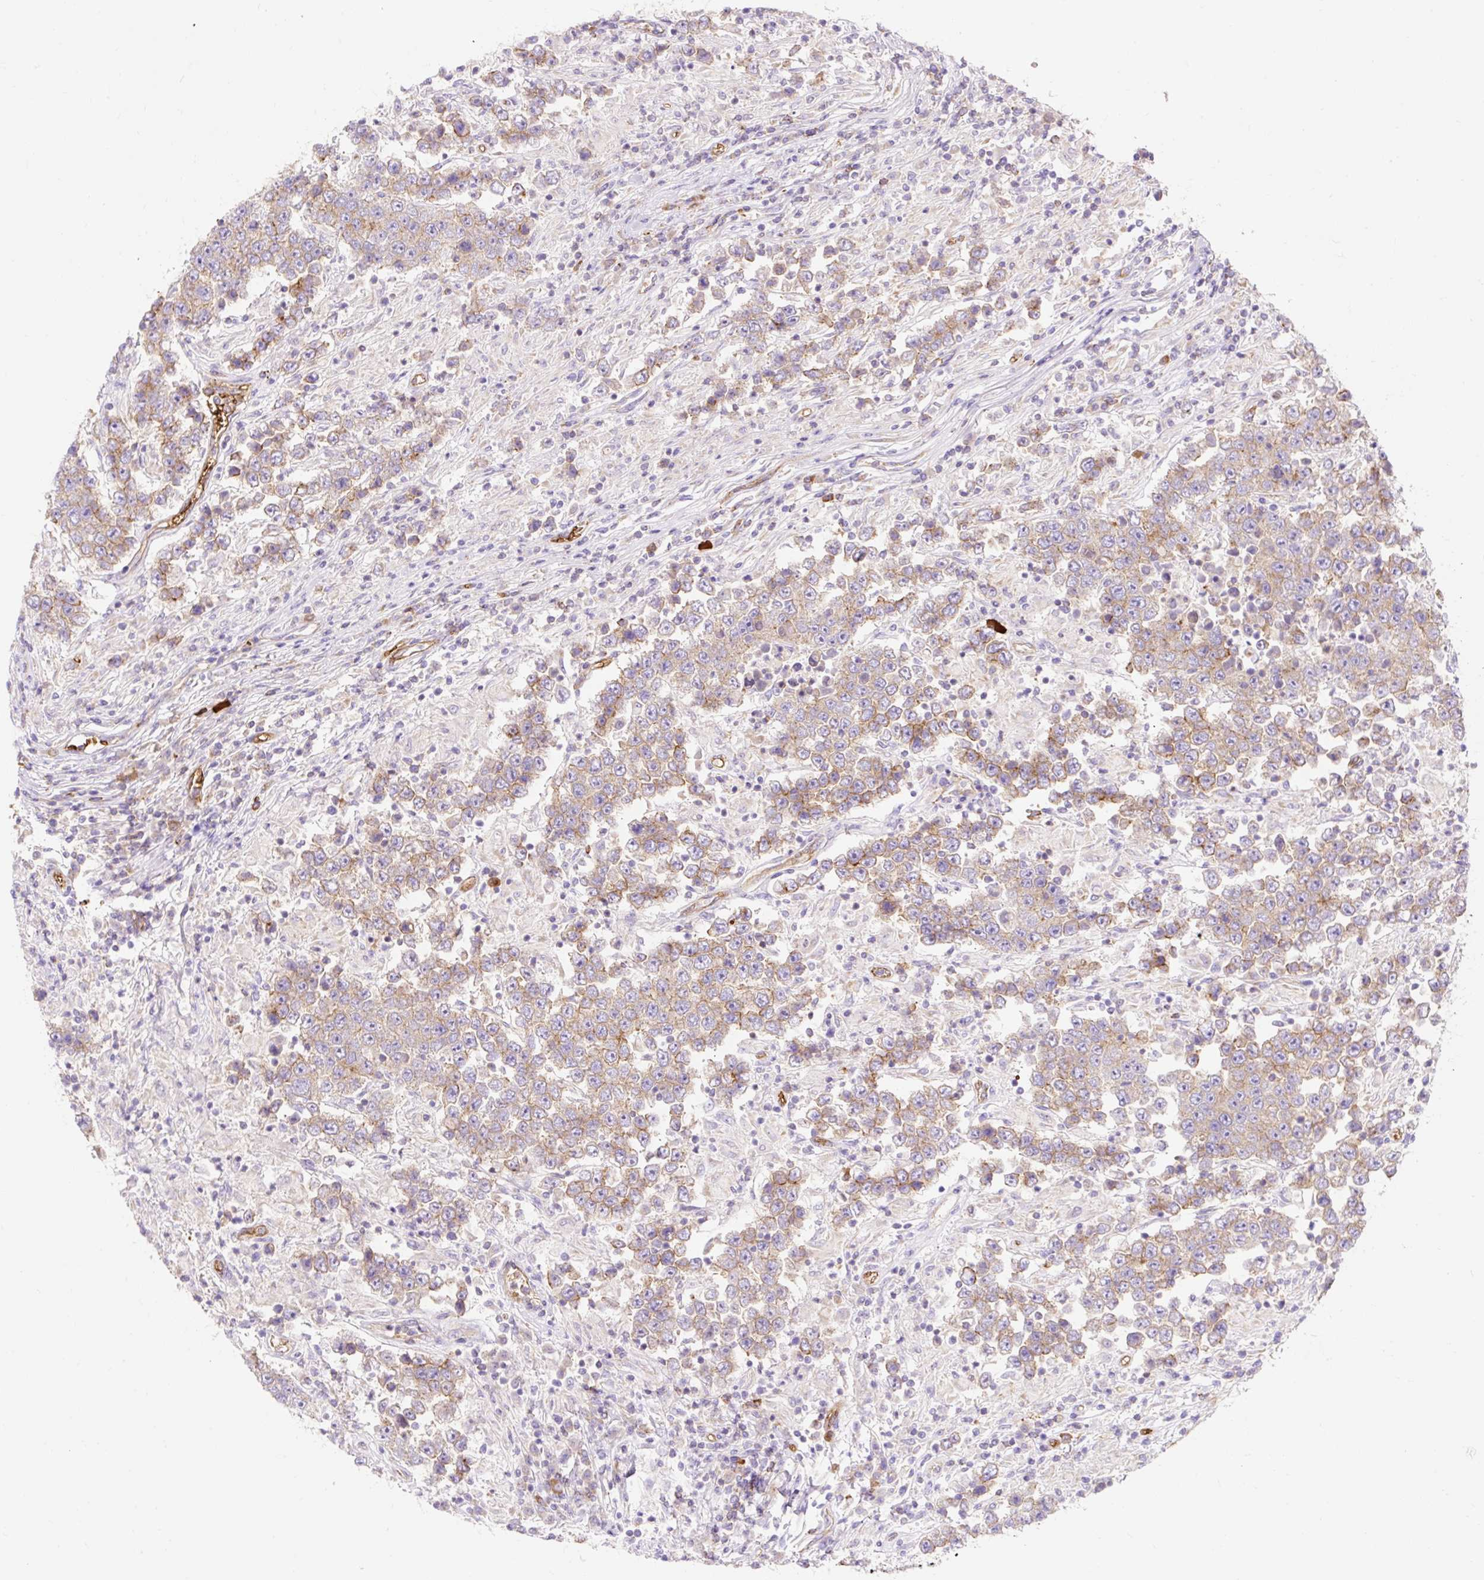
{"staining": {"intensity": "weak", "quantity": ">75%", "location": "cytoplasmic/membranous"}, "tissue": "testis cancer", "cell_type": "Tumor cells", "image_type": "cancer", "snomed": [{"axis": "morphology", "description": "Normal tissue, NOS"}, {"axis": "morphology", "description": "Urothelial carcinoma, High grade"}, {"axis": "morphology", "description": "Seminoma, NOS"}, {"axis": "morphology", "description": "Carcinoma, Embryonal, NOS"}, {"axis": "topography", "description": "Urinary bladder"}, {"axis": "topography", "description": "Testis"}], "caption": "High-magnification brightfield microscopy of embryonal carcinoma (testis) stained with DAB (brown) and counterstained with hematoxylin (blue). tumor cells exhibit weak cytoplasmic/membranous staining is identified in approximately>75% of cells.", "gene": "HIP1R", "patient": {"sex": "male", "age": 41}}